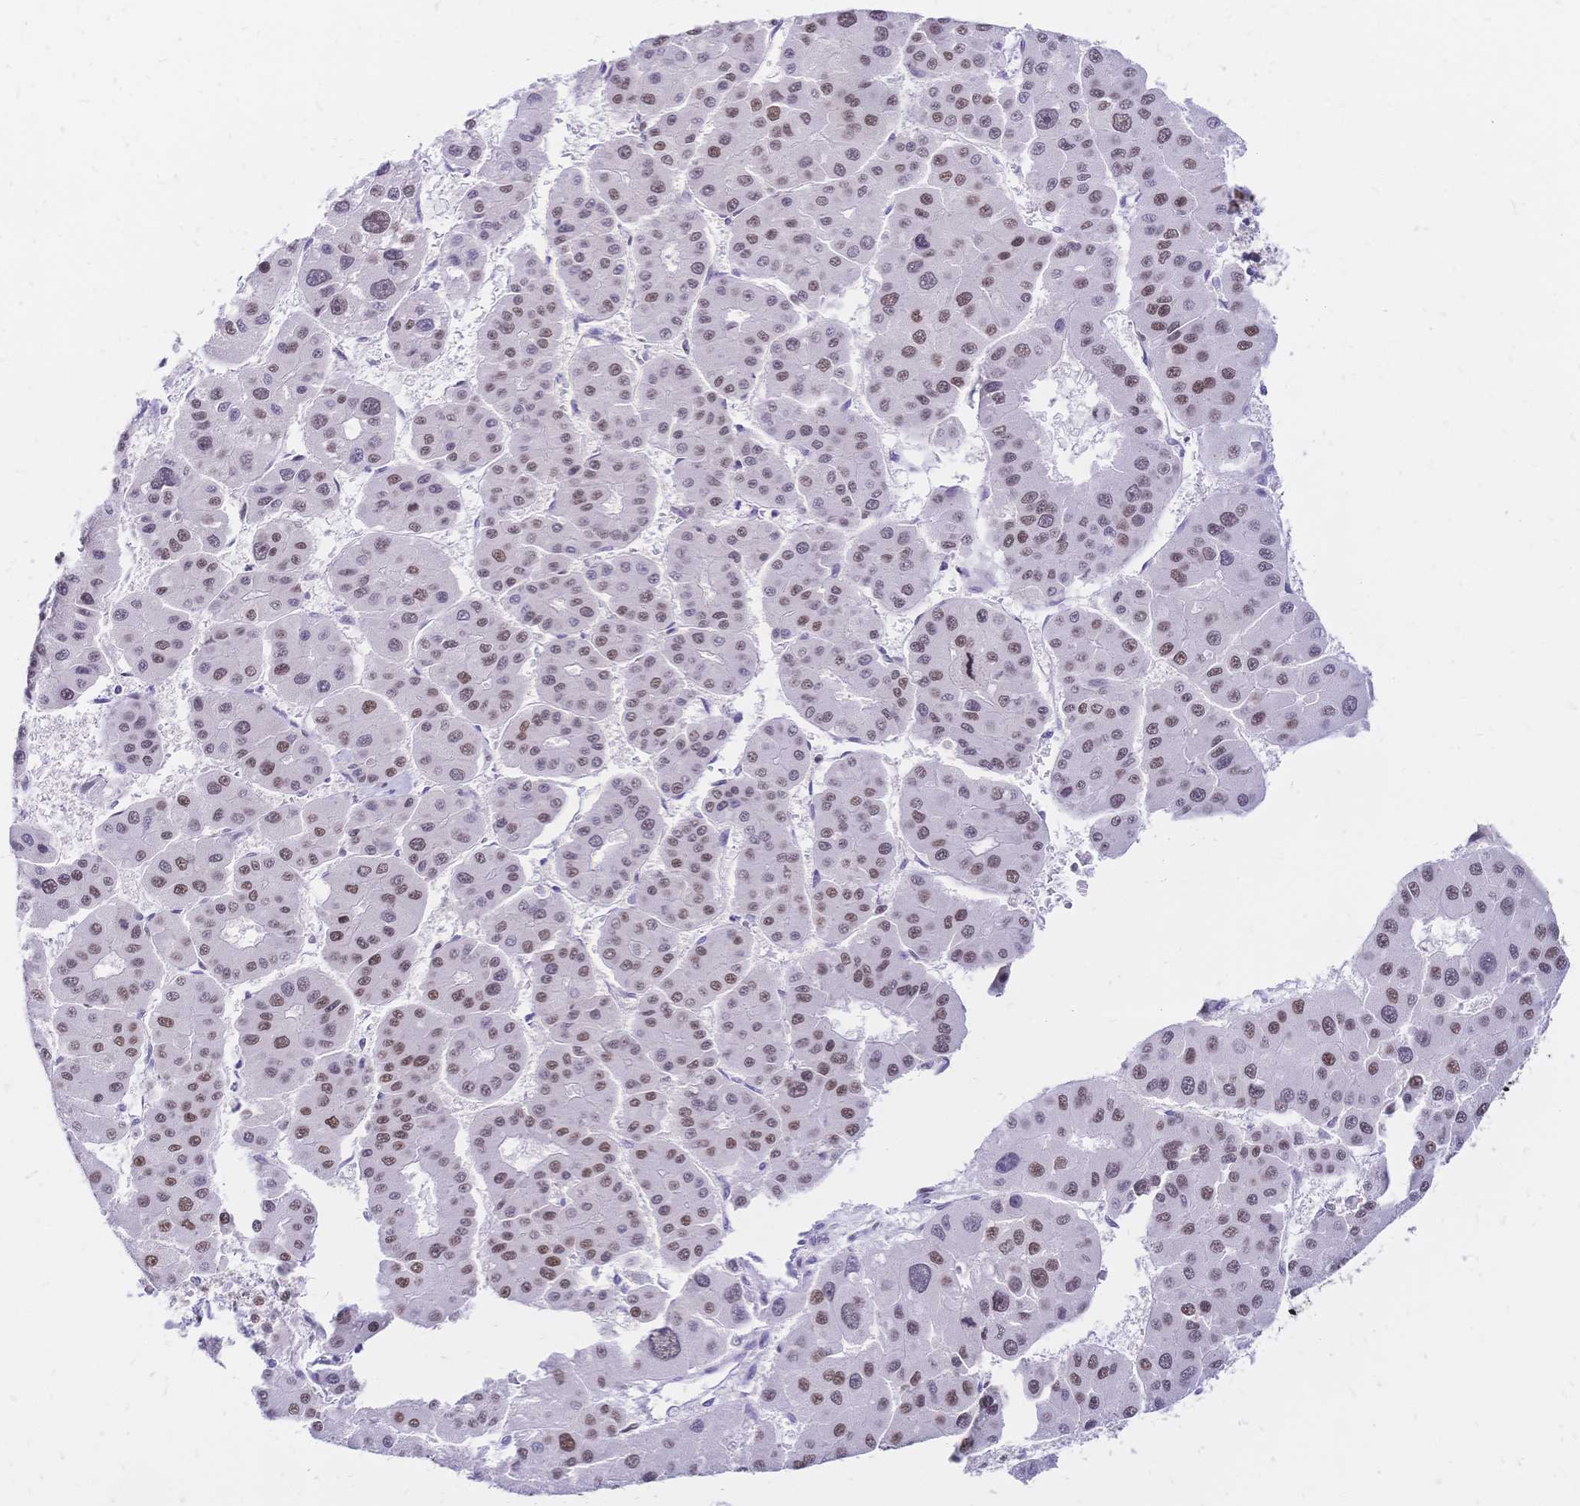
{"staining": {"intensity": "moderate", "quantity": "25%-75%", "location": "nuclear"}, "tissue": "liver cancer", "cell_type": "Tumor cells", "image_type": "cancer", "snomed": [{"axis": "morphology", "description": "Carcinoma, Hepatocellular, NOS"}, {"axis": "topography", "description": "Liver"}], "caption": "Immunohistochemistry micrograph of neoplastic tissue: liver cancer (hepatocellular carcinoma) stained using immunohistochemistry displays medium levels of moderate protein expression localized specifically in the nuclear of tumor cells, appearing as a nuclear brown color.", "gene": "NFIC", "patient": {"sex": "male", "age": 73}}